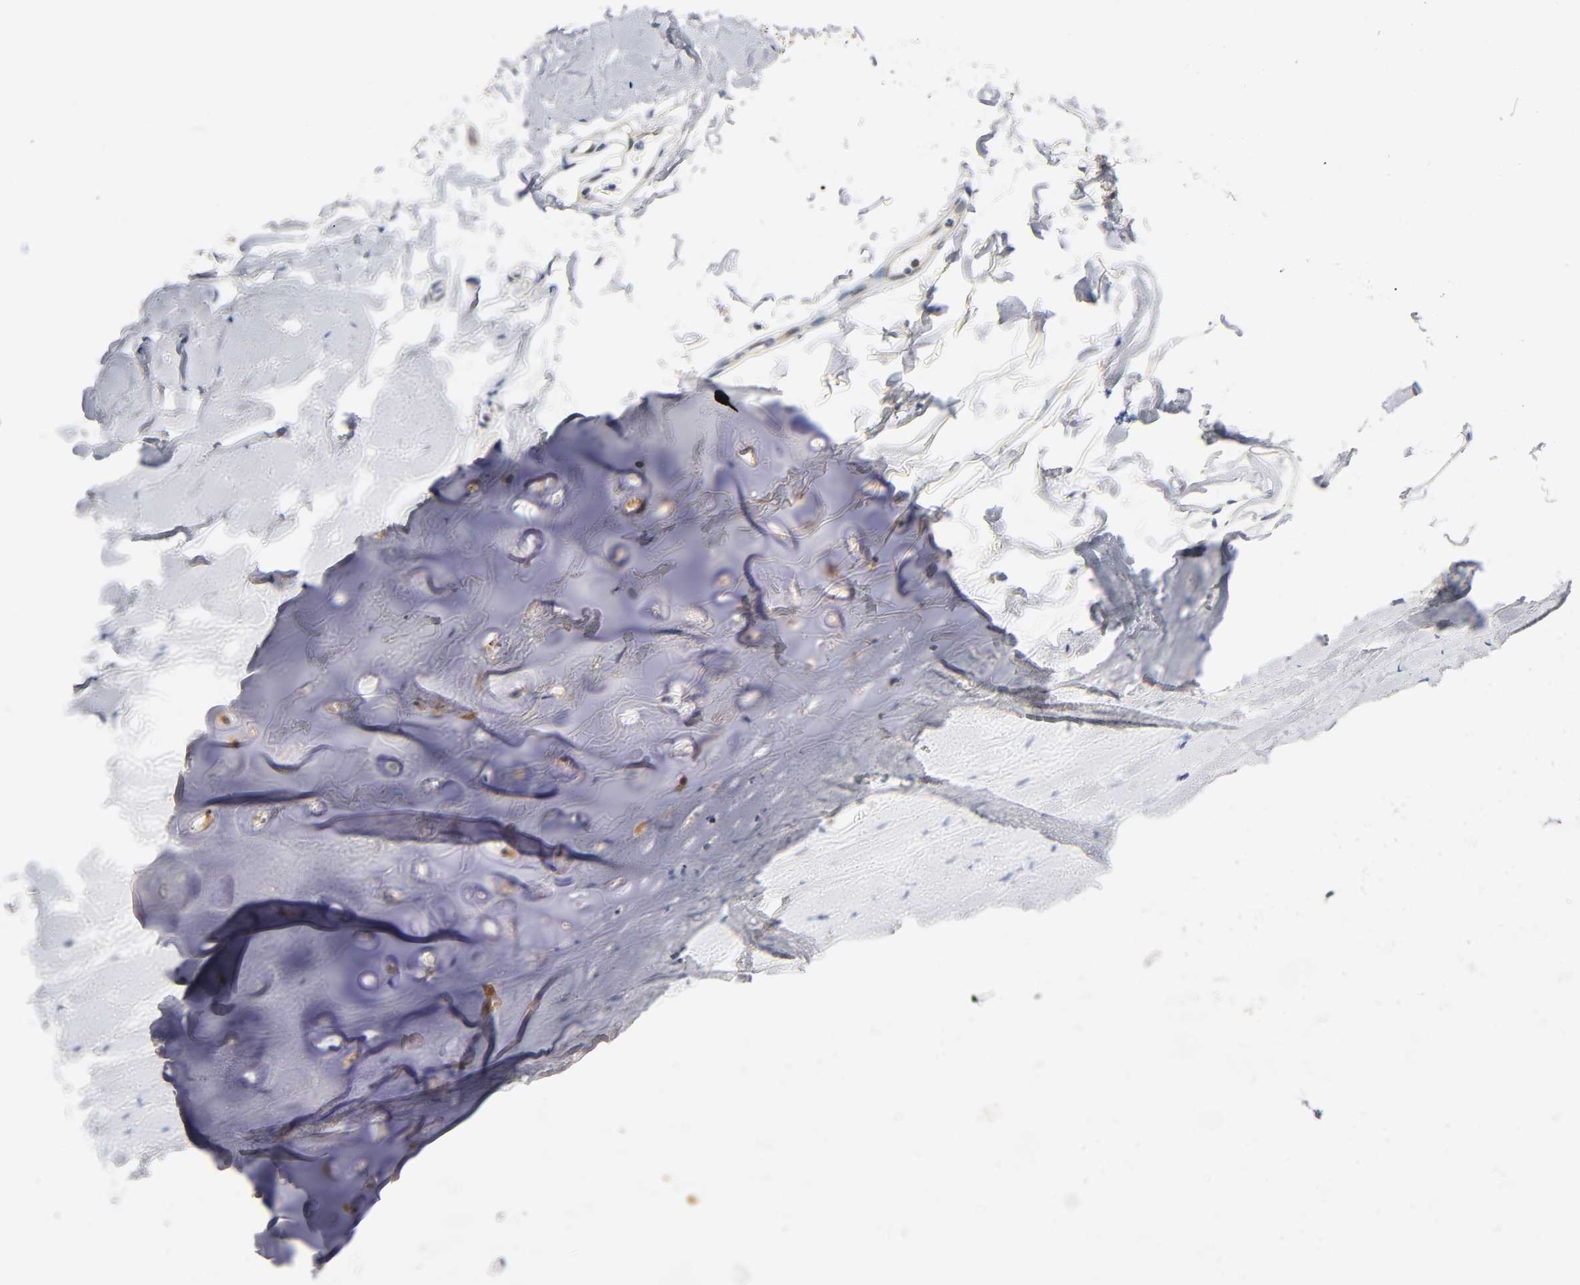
{"staining": {"intensity": "weak", "quantity": ">75%", "location": "cytoplasmic/membranous"}, "tissue": "soft tissue", "cell_type": "Chondrocytes", "image_type": "normal", "snomed": [{"axis": "morphology", "description": "Normal tissue, NOS"}, {"axis": "topography", "description": "Cartilage tissue"}, {"axis": "topography", "description": "Bronchus"}], "caption": "Immunohistochemistry (IHC) photomicrograph of benign soft tissue: soft tissue stained using IHC reveals low levels of weak protein expression localized specifically in the cytoplasmic/membranous of chondrocytes, appearing as a cytoplasmic/membranous brown color.", "gene": "FYN", "patient": {"sex": "female", "age": 73}}